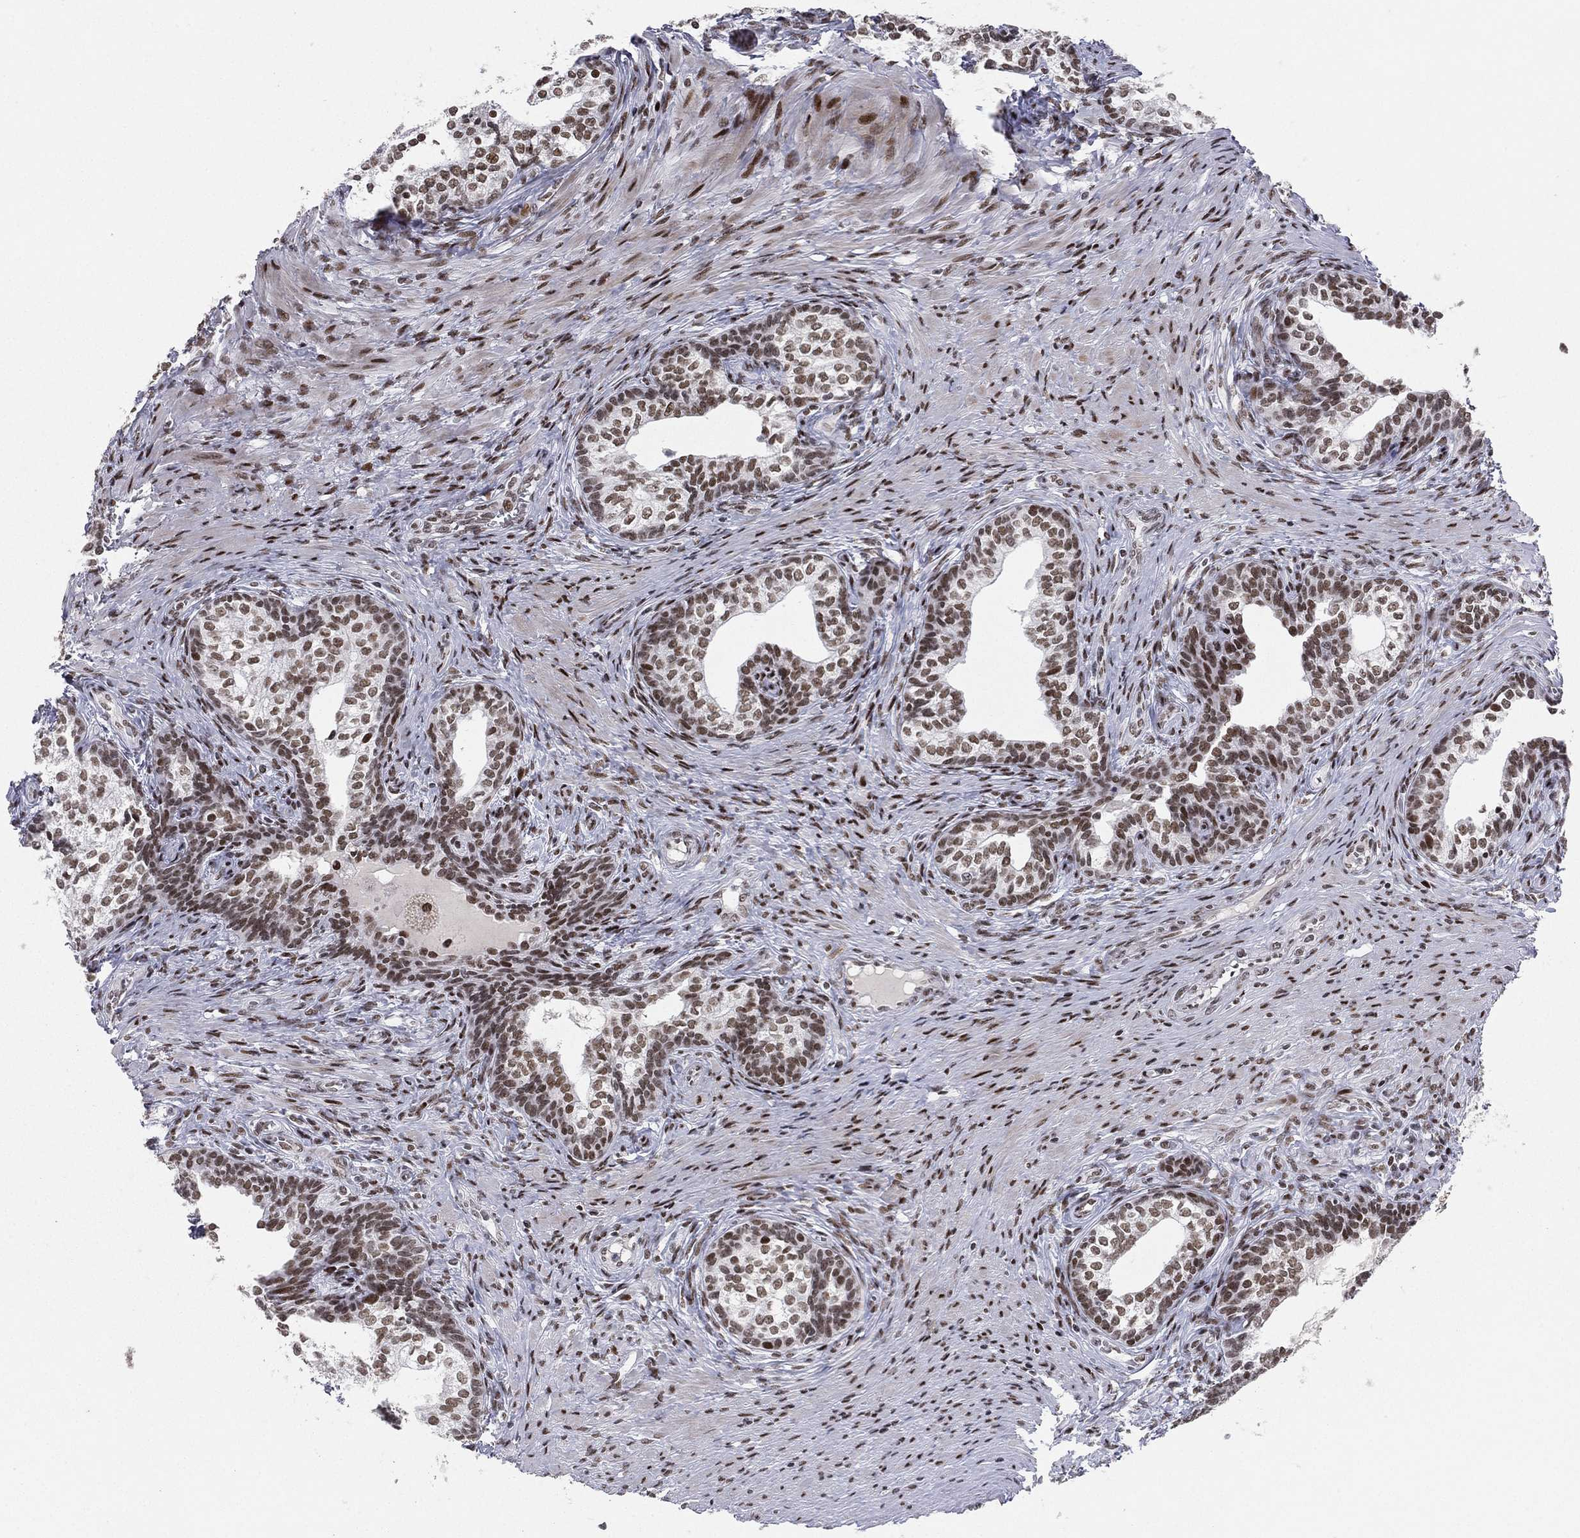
{"staining": {"intensity": "moderate", "quantity": ">75%", "location": "nuclear"}, "tissue": "prostate cancer", "cell_type": "Tumor cells", "image_type": "cancer", "snomed": [{"axis": "morphology", "description": "Adenocarcinoma, NOS"}, {"axis": "morphology", "description": "Adenocarcinoma, High grade"}, {"axis": "topography", "description": "Prostate"}], "caption": "Brown immunohistochemical staining in prostate cancer (high-grade adenocarcinoma) displays moderate nuclear positivity in about >75% of tumor cells.", "gene": "RTF1", "patient": {"sex": "male", "age": 61}}